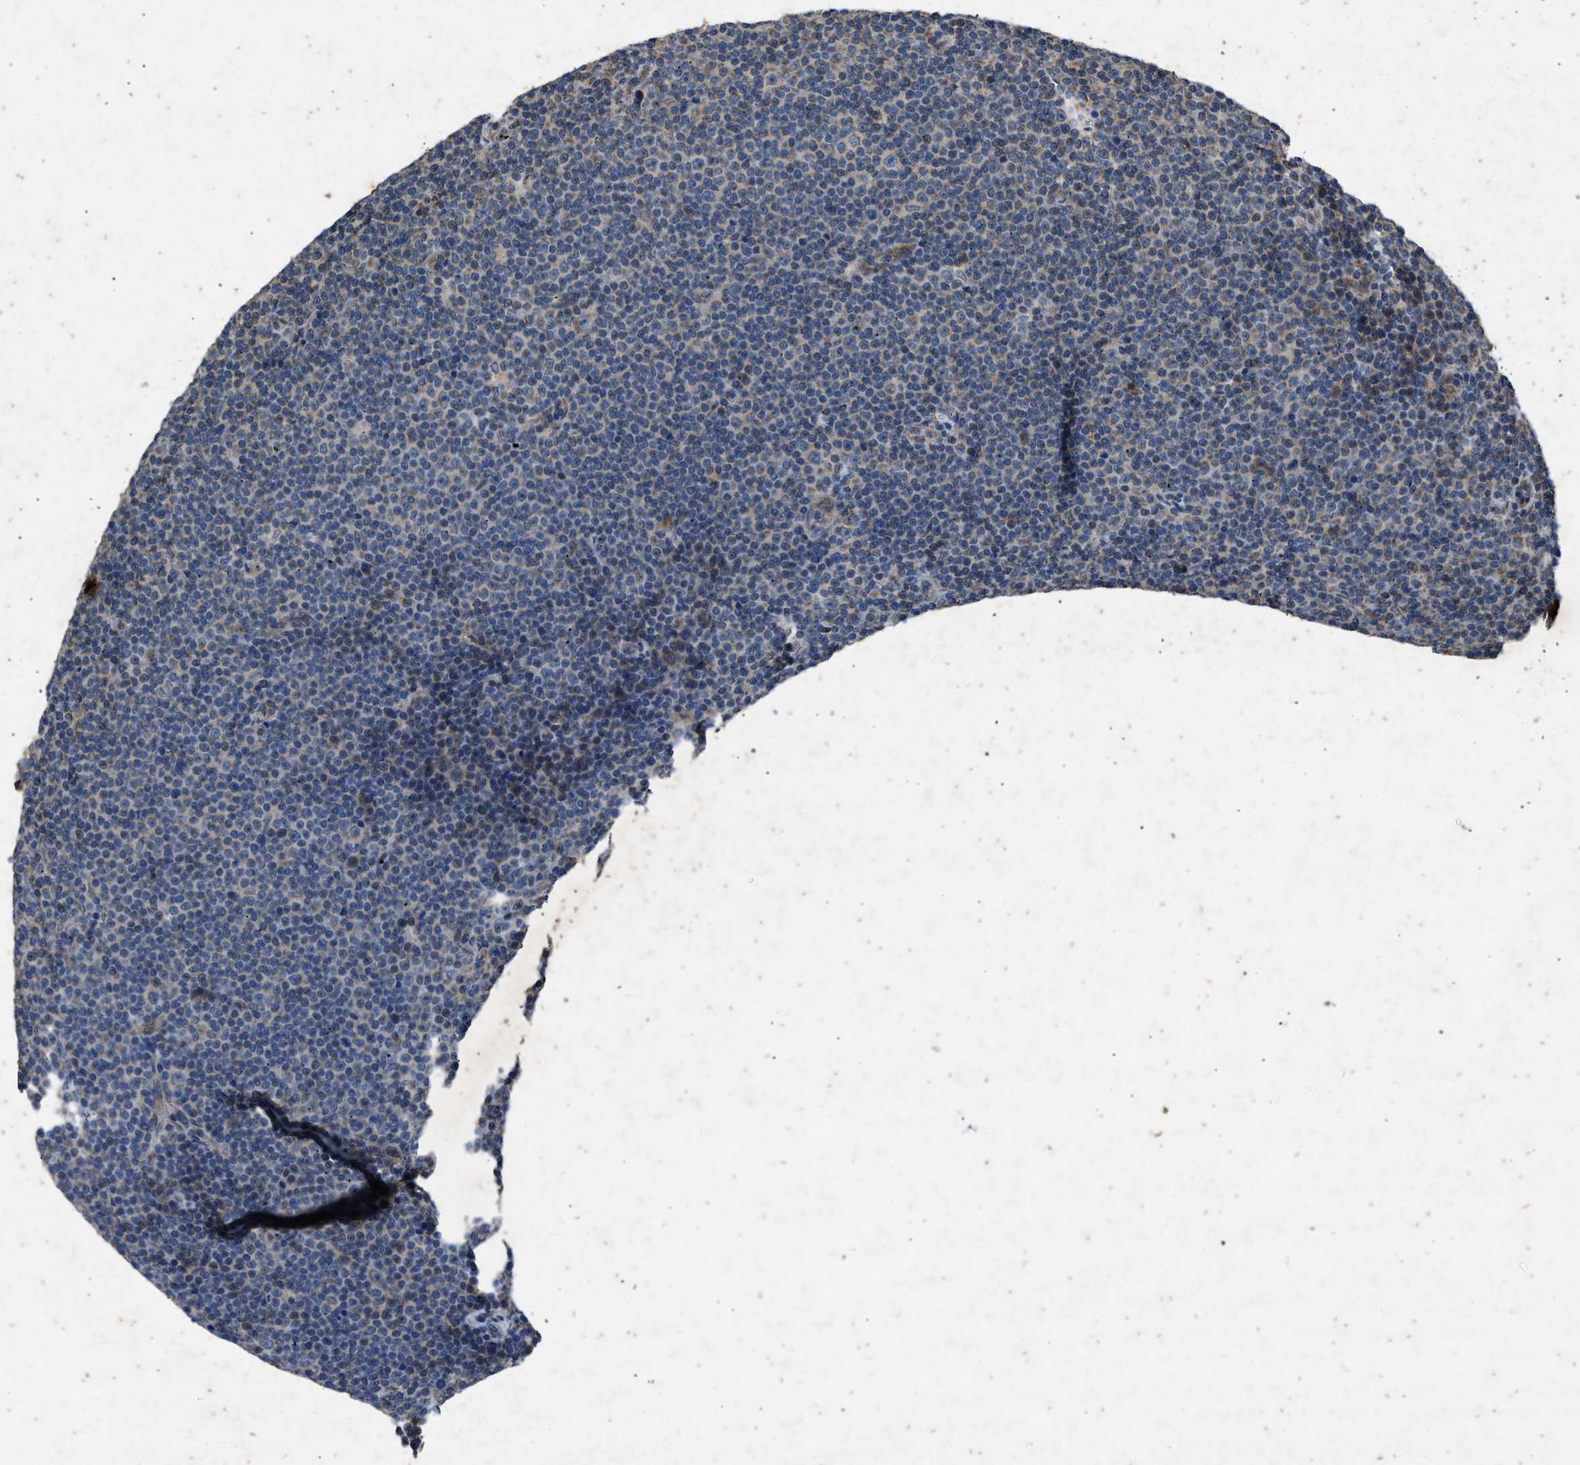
{"staining": {"intensity": "negative", "quantity": "none", "location": "none"}, "tissue": "lymphoma", "cell_type": "Tumor cells", "image_type": "cancer", "snomed": [{"axis": "morphology", "description": "Malignant lymphoma, non-Hodgkin's type, Low grade"}, {"axis": "topography", "description": "Lymph node"}], "caption": "Protein analysis of lymphoma reveals no significant expression in tumor cells.", "gene": "PRKG2", "patient": {"sex": "female", "age": 67}}